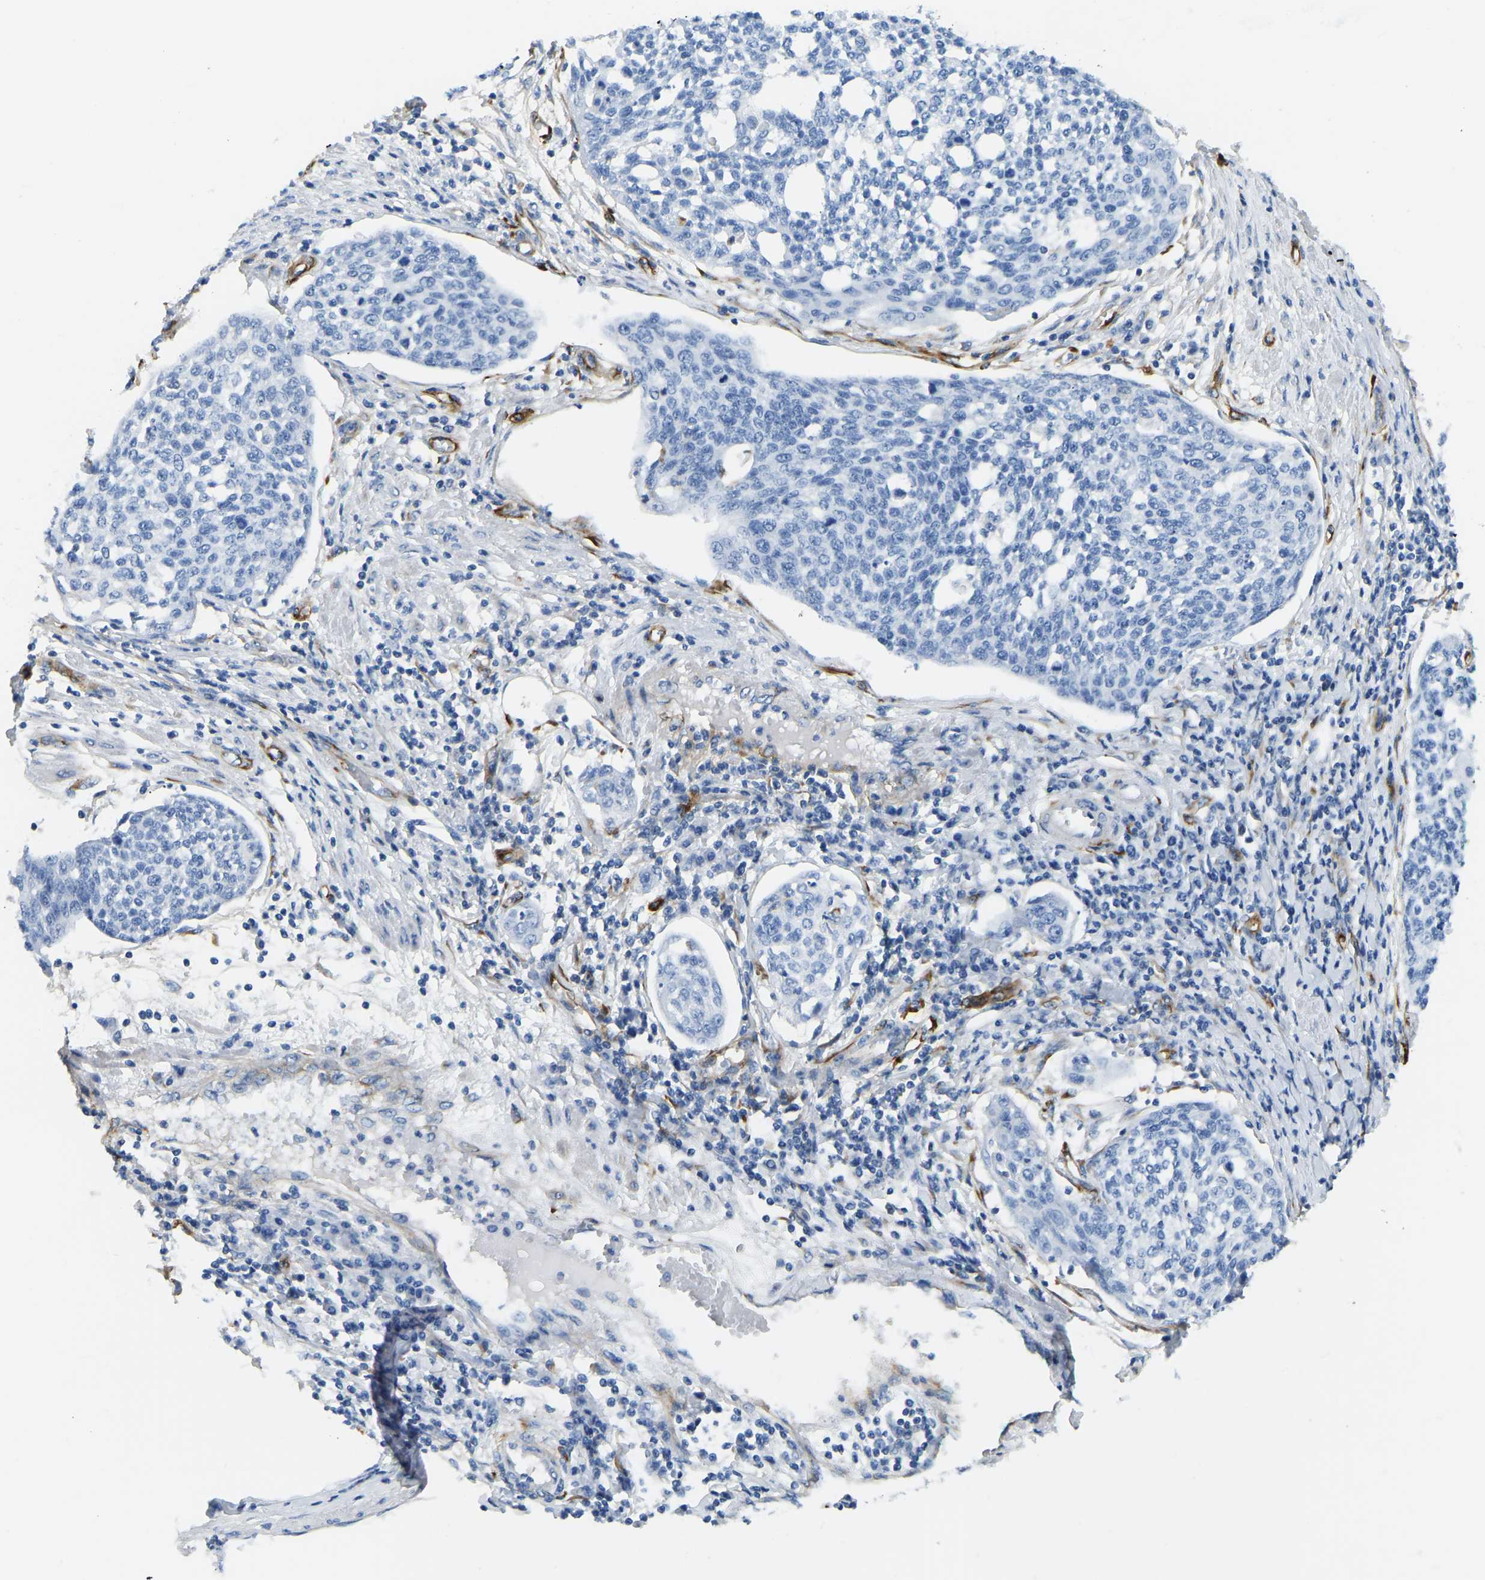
{"staining": {"intensity": "negative", "quantity": "none", "location": "none"}, "tissue": "cervical cancer", "cell_type": "Tumor cells", "image_type": "cancer", "snomed": [{"axis": "morphology", "description": "Squamous cell carcinoma, NOS"}, {"axis": "topography", "description": "Cervix"}], "caption": "Human squamous cell carcinoma (cervical) stained for a protein using IHC reveals no positivity in tumor cells.", "gene": "COL15A1", "patient": {"sex": "female", "age": 34}}